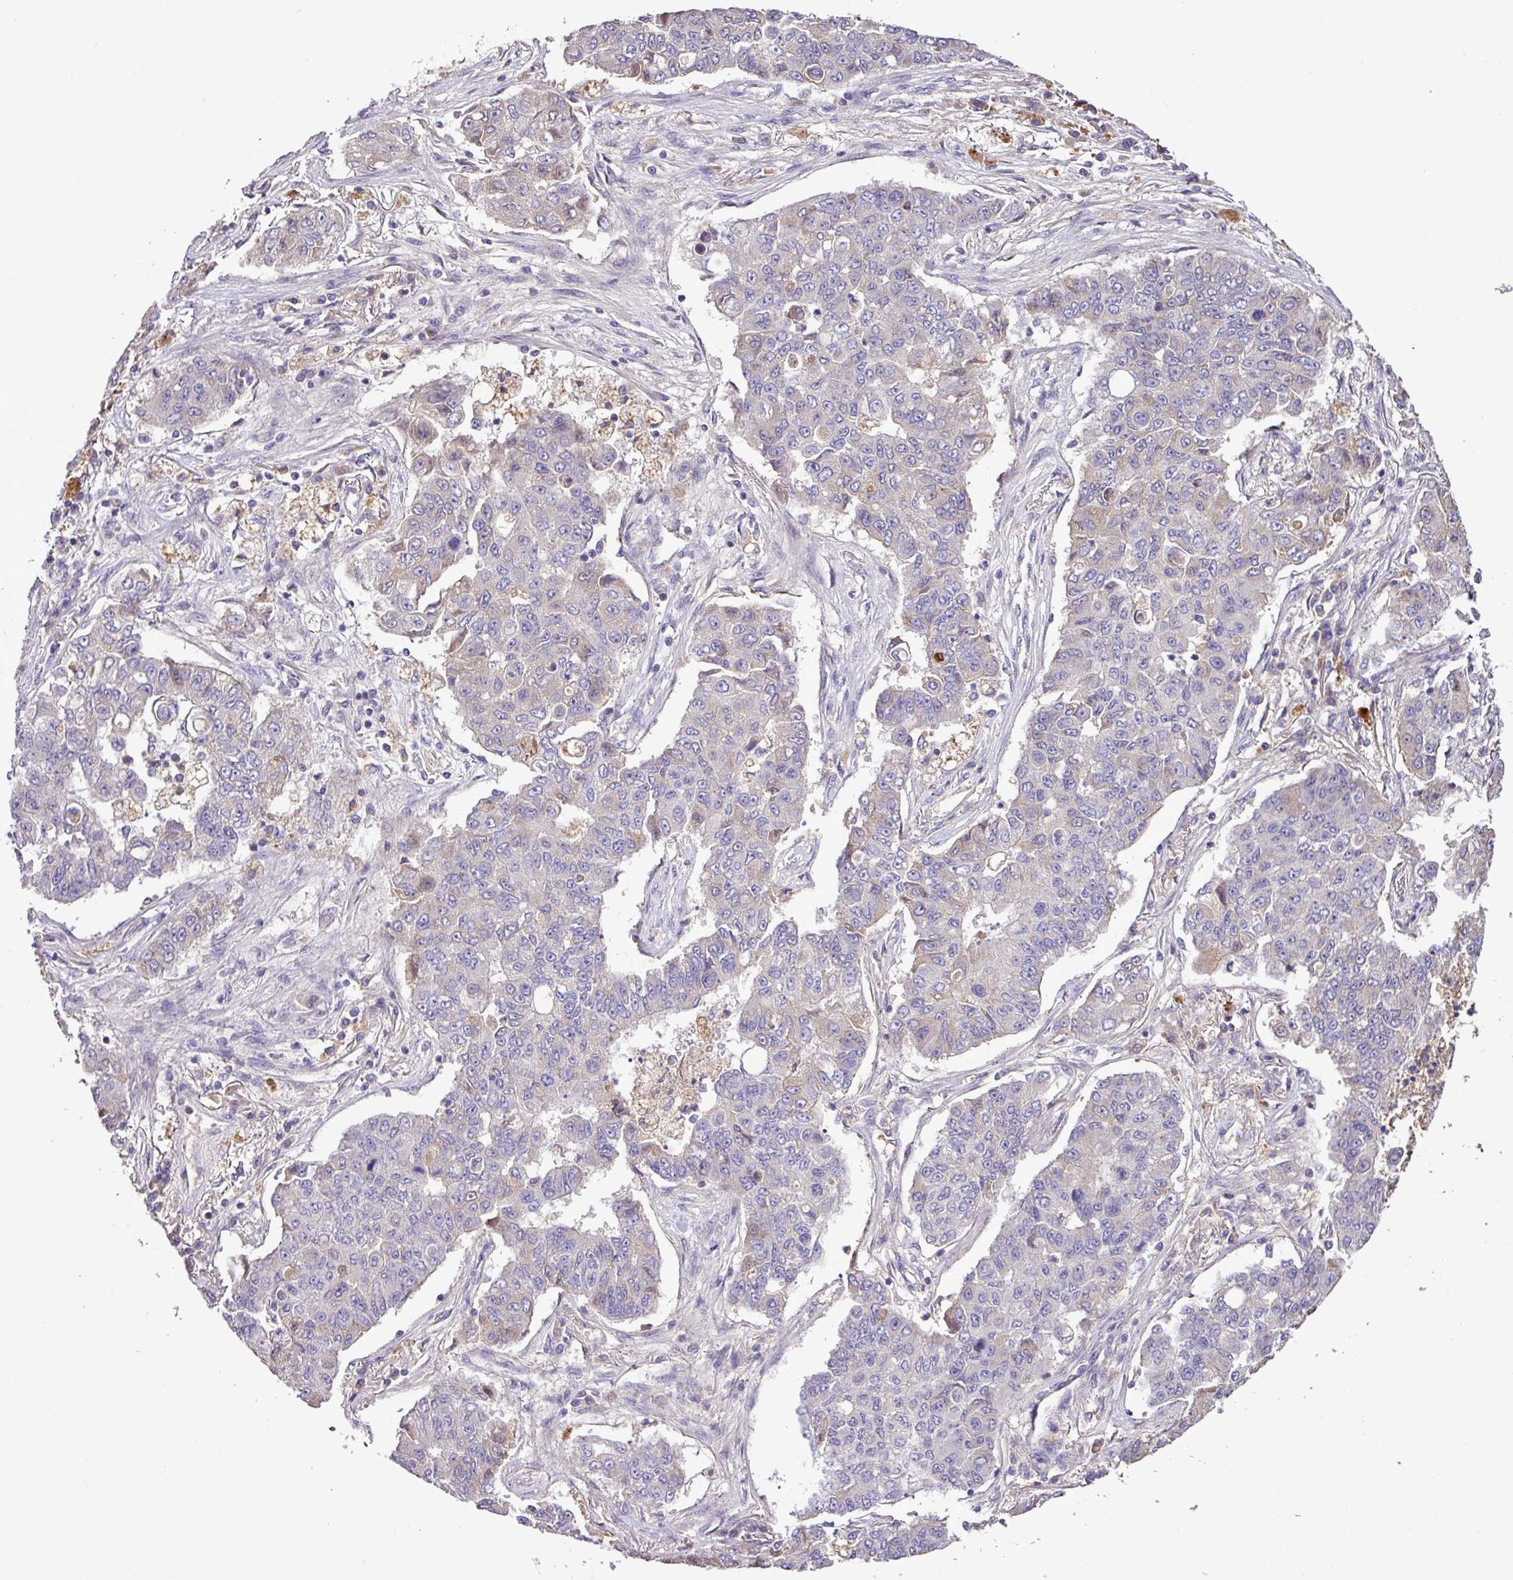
{"staining": {"intensity": "weak", "quantity": "<25%", "location": "cytoplasmic/membranous"}, "tissue": "lung cancer", "cell_type": "Tumor cells", "image_type": "cancer", "snomed": [{"axis": "morphology", "description": "Squamous cell carcinoma, NOS"}, {"axis": "topography", "description": "Lung"}], "caption": "Human lung cancer (squamous cell carcinoma) stained for a protein using immunohistochemistry demonstrates no positivity in tumor cells.", "gene": "ZNF266", "patient": {"sex": "male", "age": 74}}